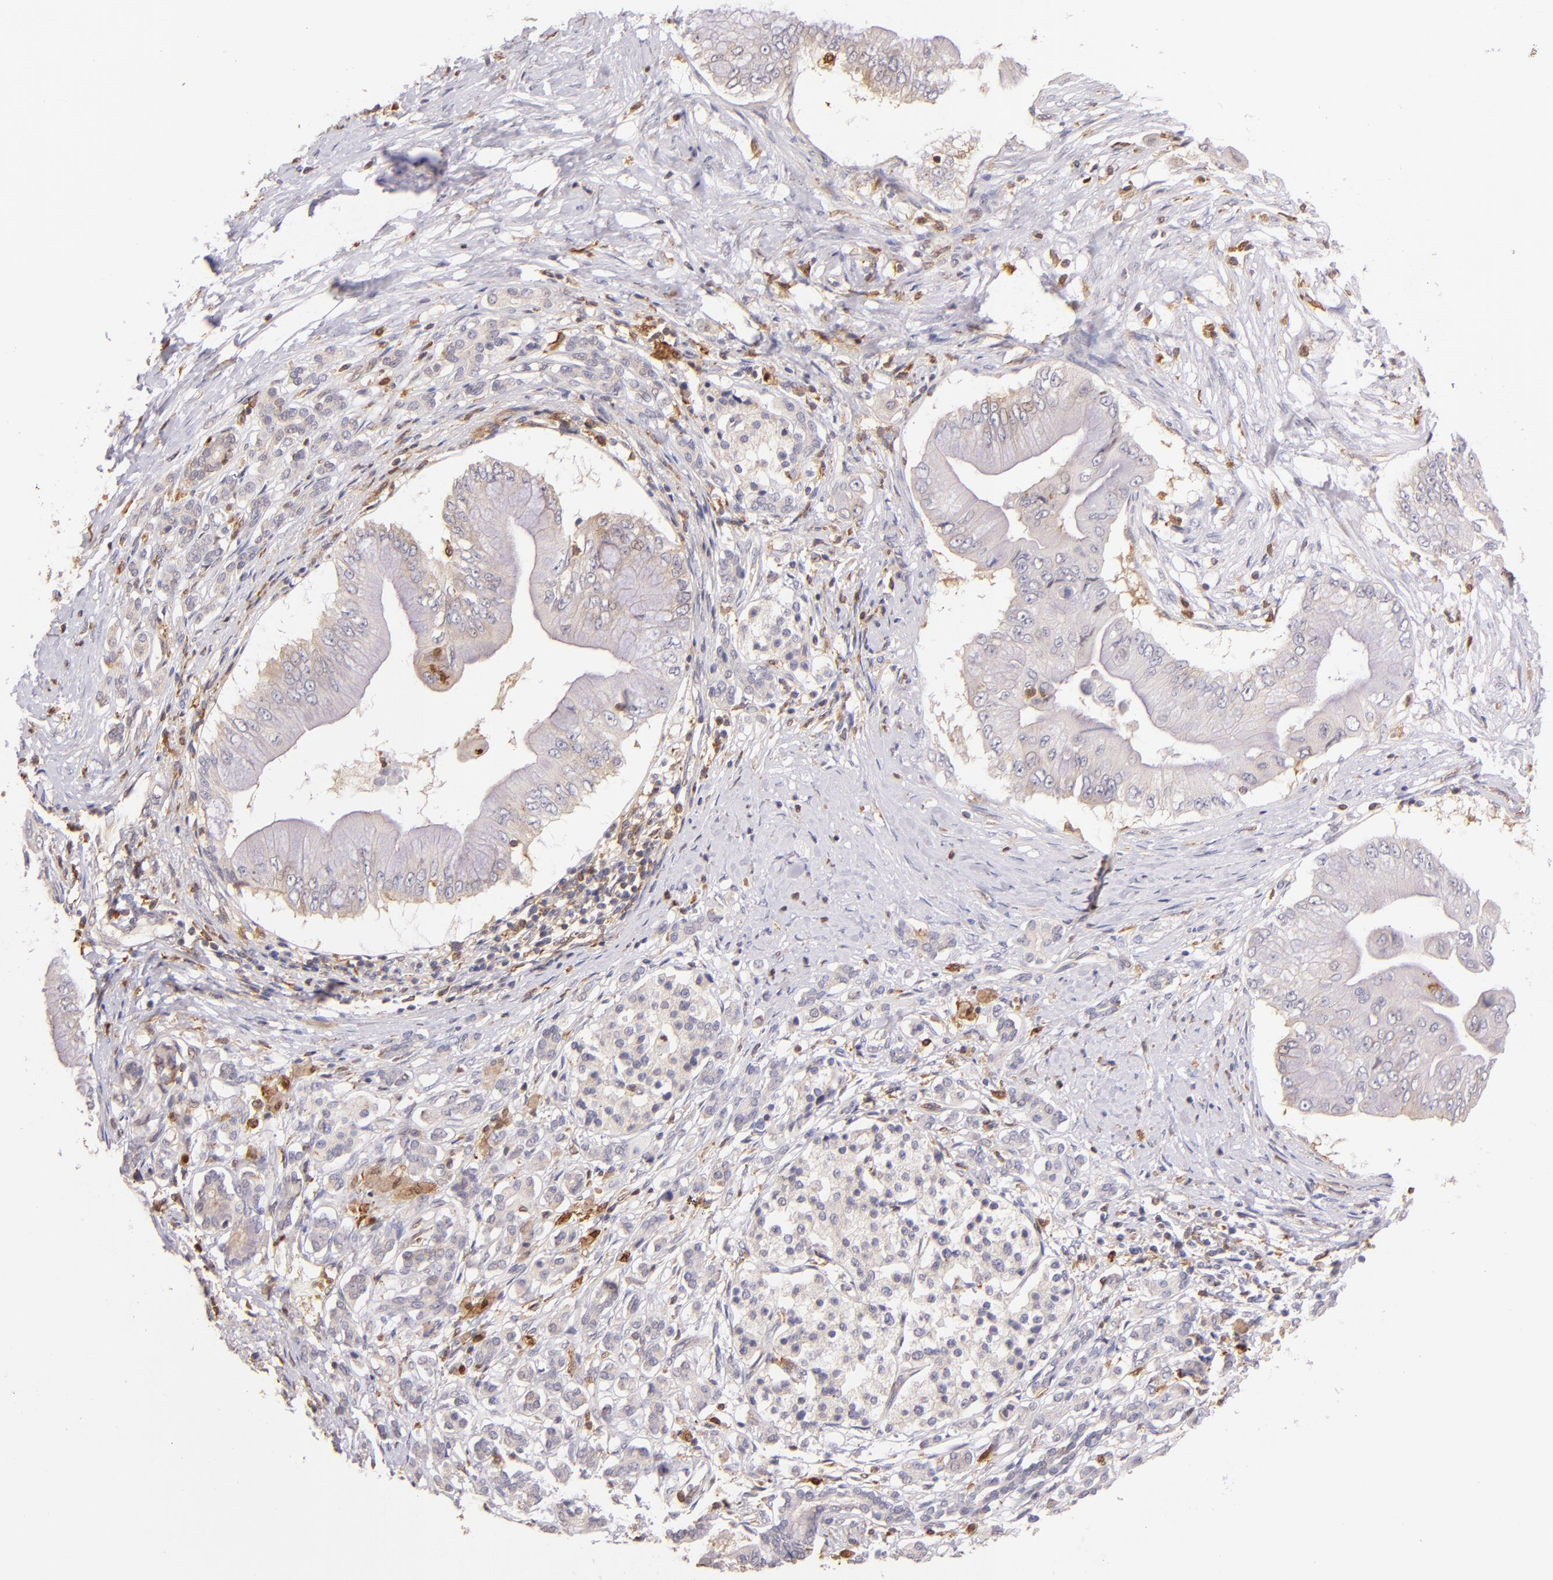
{"staining": {"intensity": "weak", "quantity": "<25%", "location": "cytoplasmic/membranous"}, "tissue": "pancreatic cancer", "cell_type": "Tumor cells", "image_type": "cancer", "snomed": [{"axis": "morphology", "description": "Adenocarcinoma, NOS"}, {"axis": "topography", "description": "Pancreas"}], "caption": "DAB (3,3'-diaminobenzidine) immunohistochemical staining of human adenocarcinoma (pancreatic) displays no significant positivity in tumor cells.", "gene": "BTK", "patient": {"sex": "male", "age": 62}}